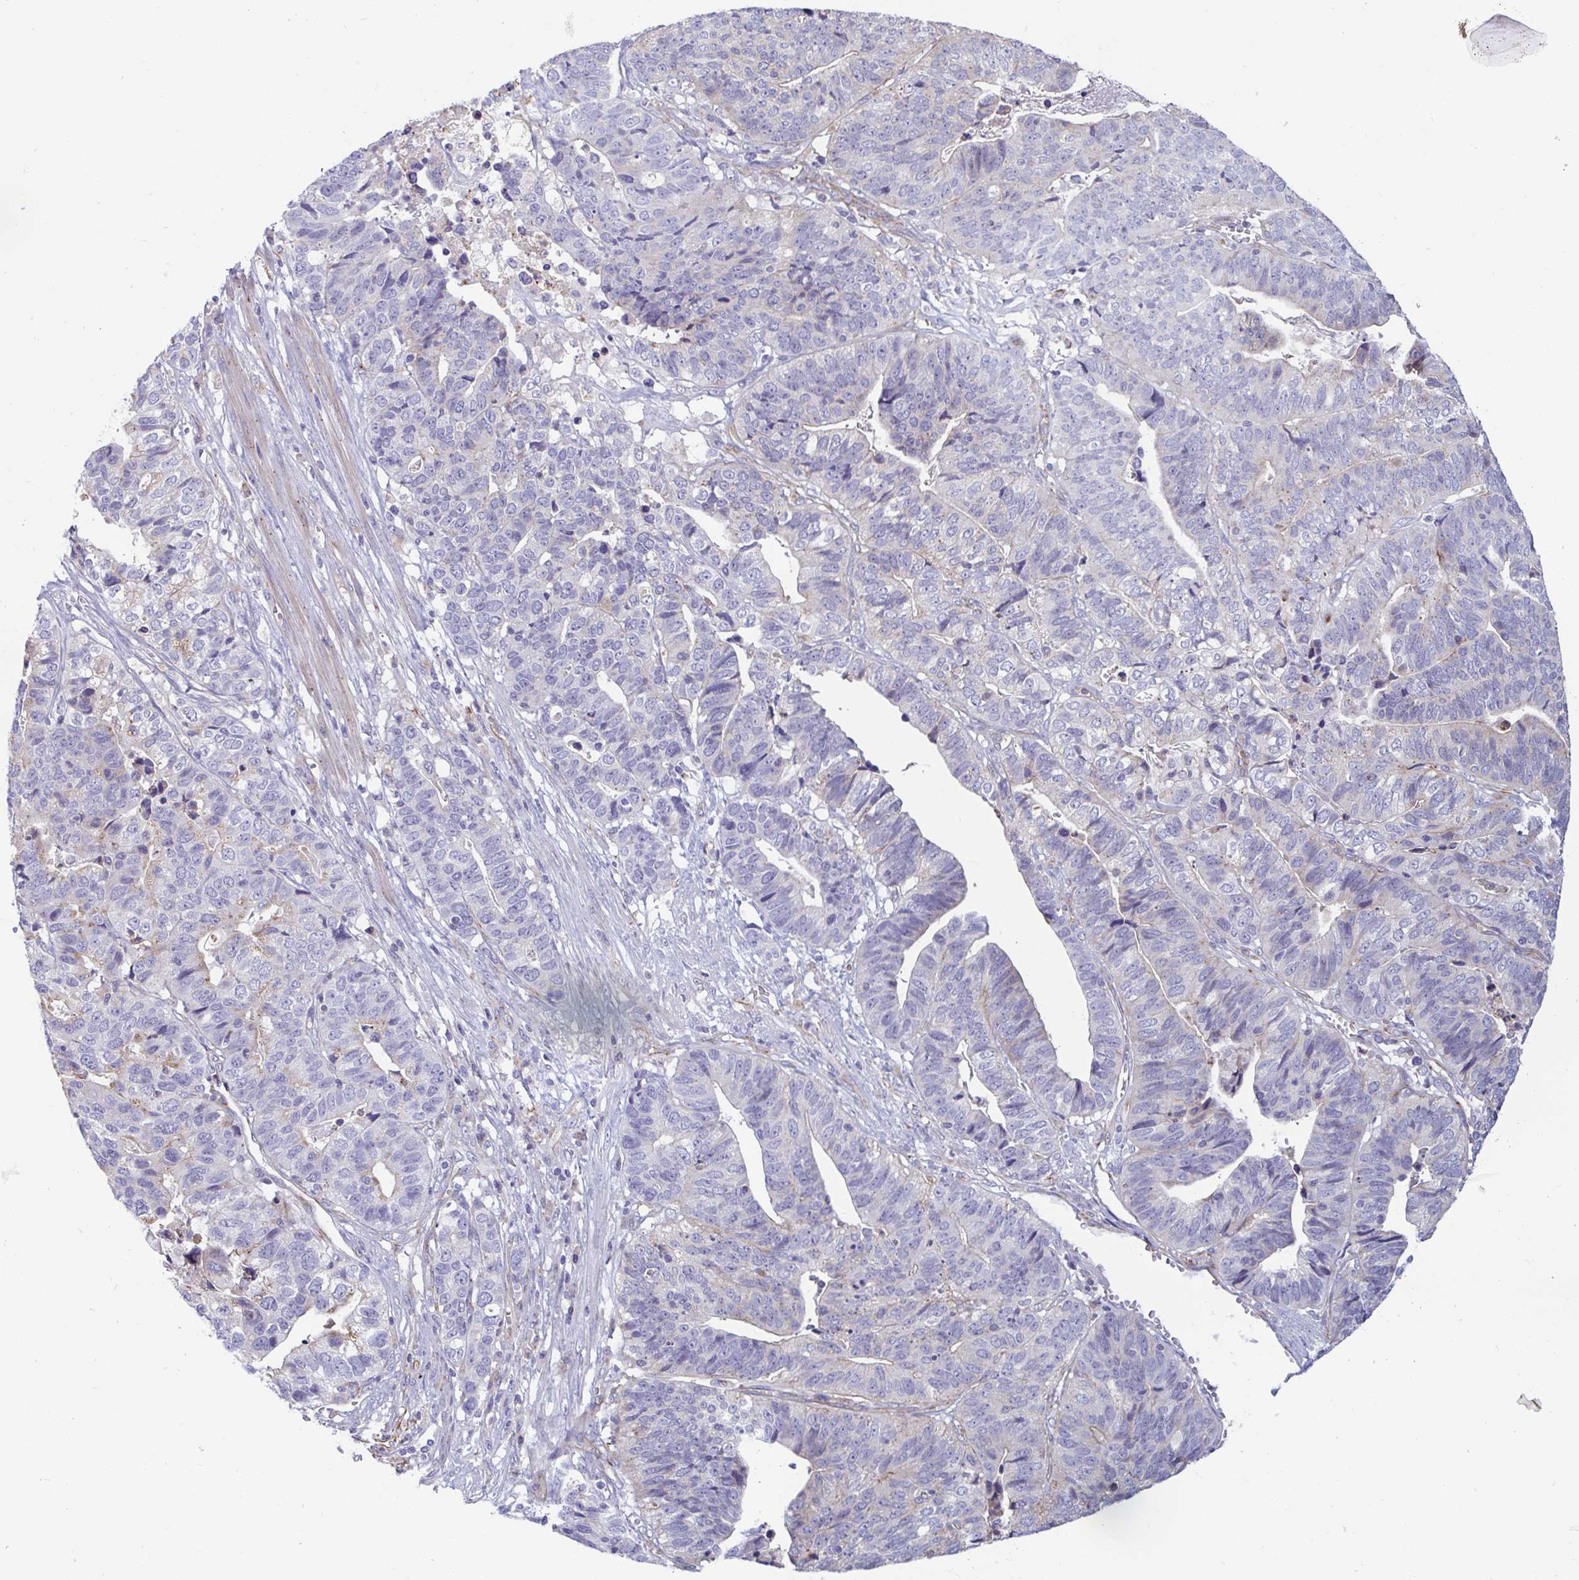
{"staining": {"intensity": "negative", "quantity": "none", "location": "none"}, "tissue": "stomach cancer", "cell_type": "Tumor cells", "image_type": "cancer", "snomed": [{"axis": "morphology", "description": "Adenocarcinoma, NOS"}, {"axis": "topography", "description": "Stomach, upper"}], "caption": "Tumor cells are negative for protein expression in human stomach adenocarcinoma.", "gene": "SLC9A6", "patient": {"sex": "female", "age": 67}}